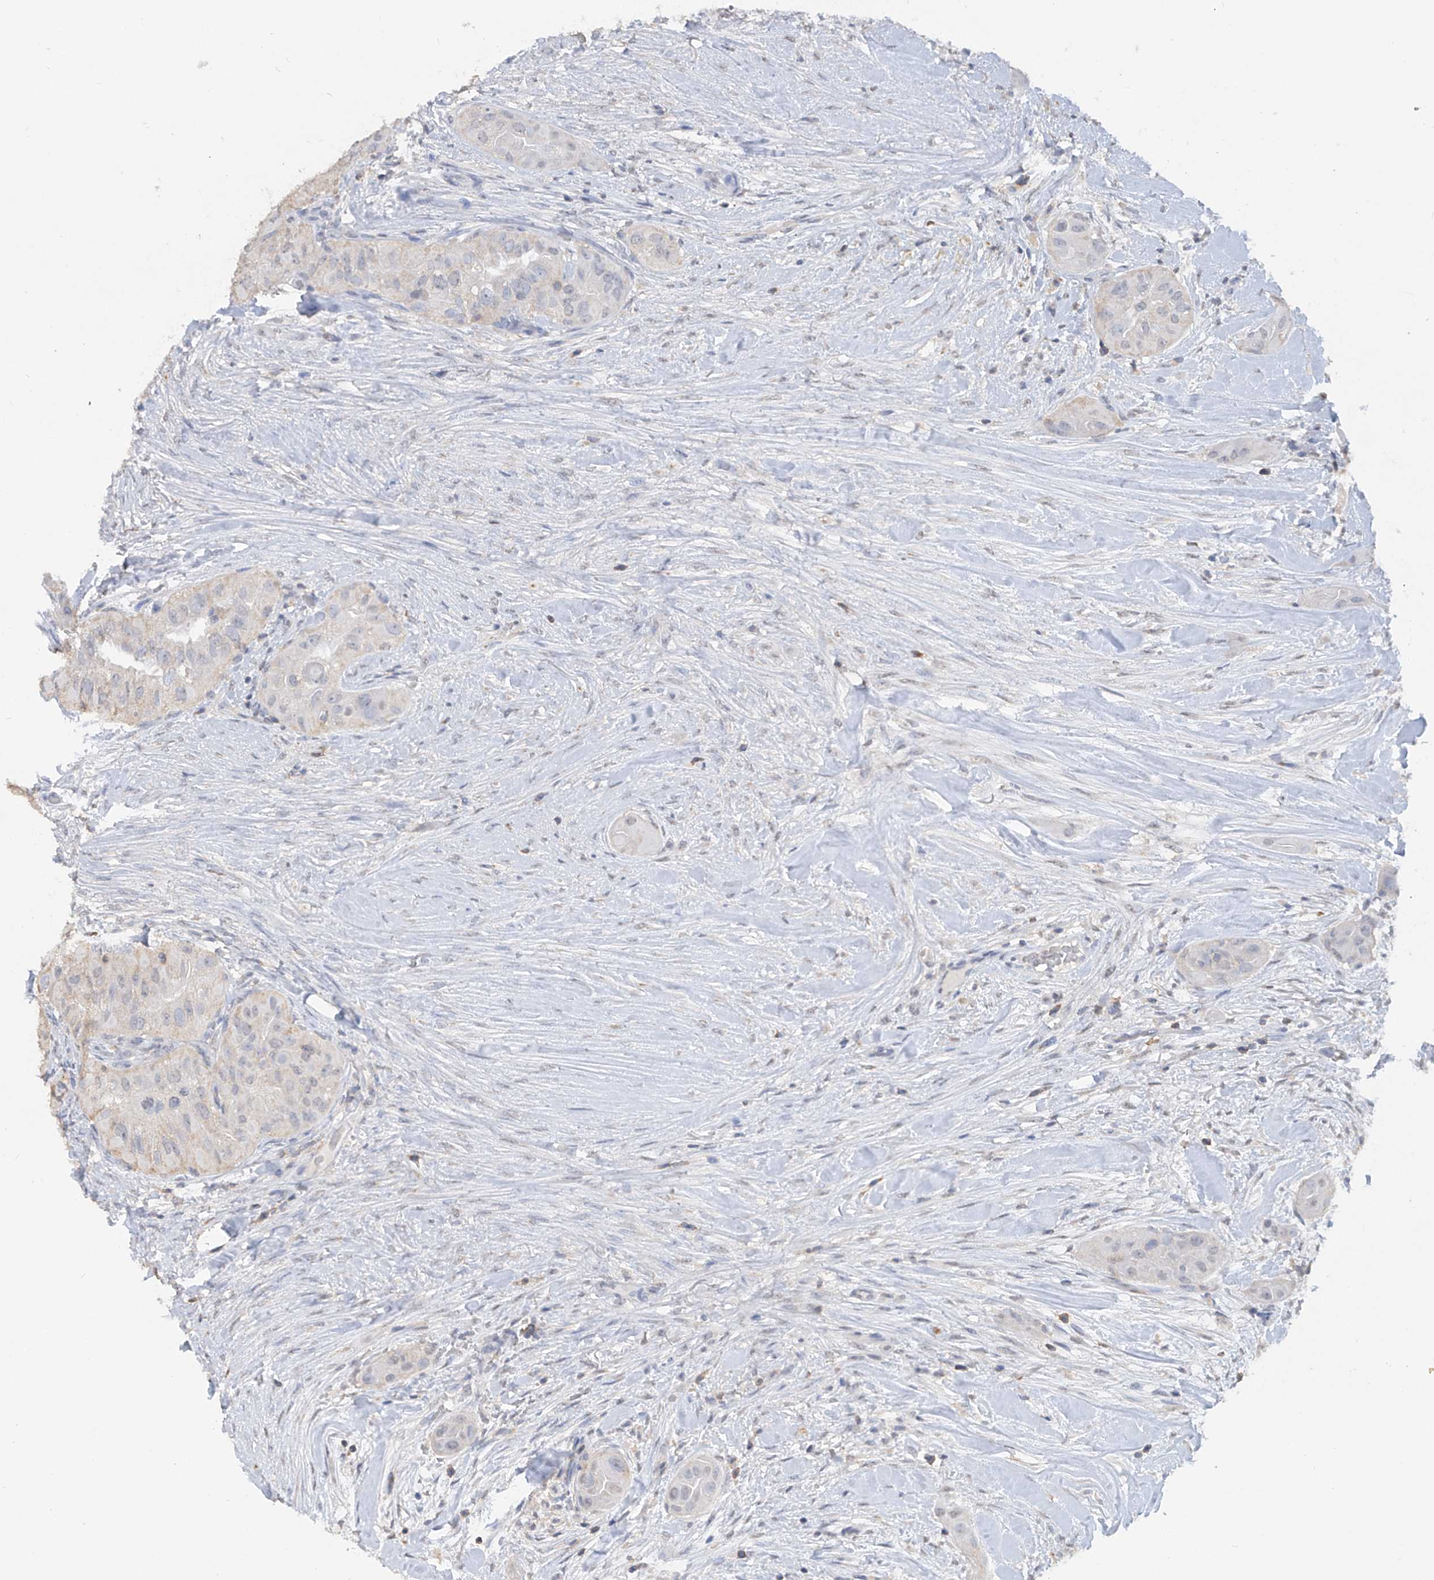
{"staining": {"intensity": "negative", "quantity": "none", "location": "none"}, "tissue": "thyroid cancer", "cell_type": "Tumor cells", "image_type": "cancer", "snomed": [{"axis": "morphology", "description": "Papillary adenocarcinoma, NOS"}, {"axis": "topography", "description": "Thyroid gland"}], "caption": "Tumor cells show no significant protein positivity in papillary adenocarcinoma (thyroid). (DAB immunohistochemistry (IHC), high magnification).", "gene": "HAS3", "patient": {"sex": "female", "age": 59}}